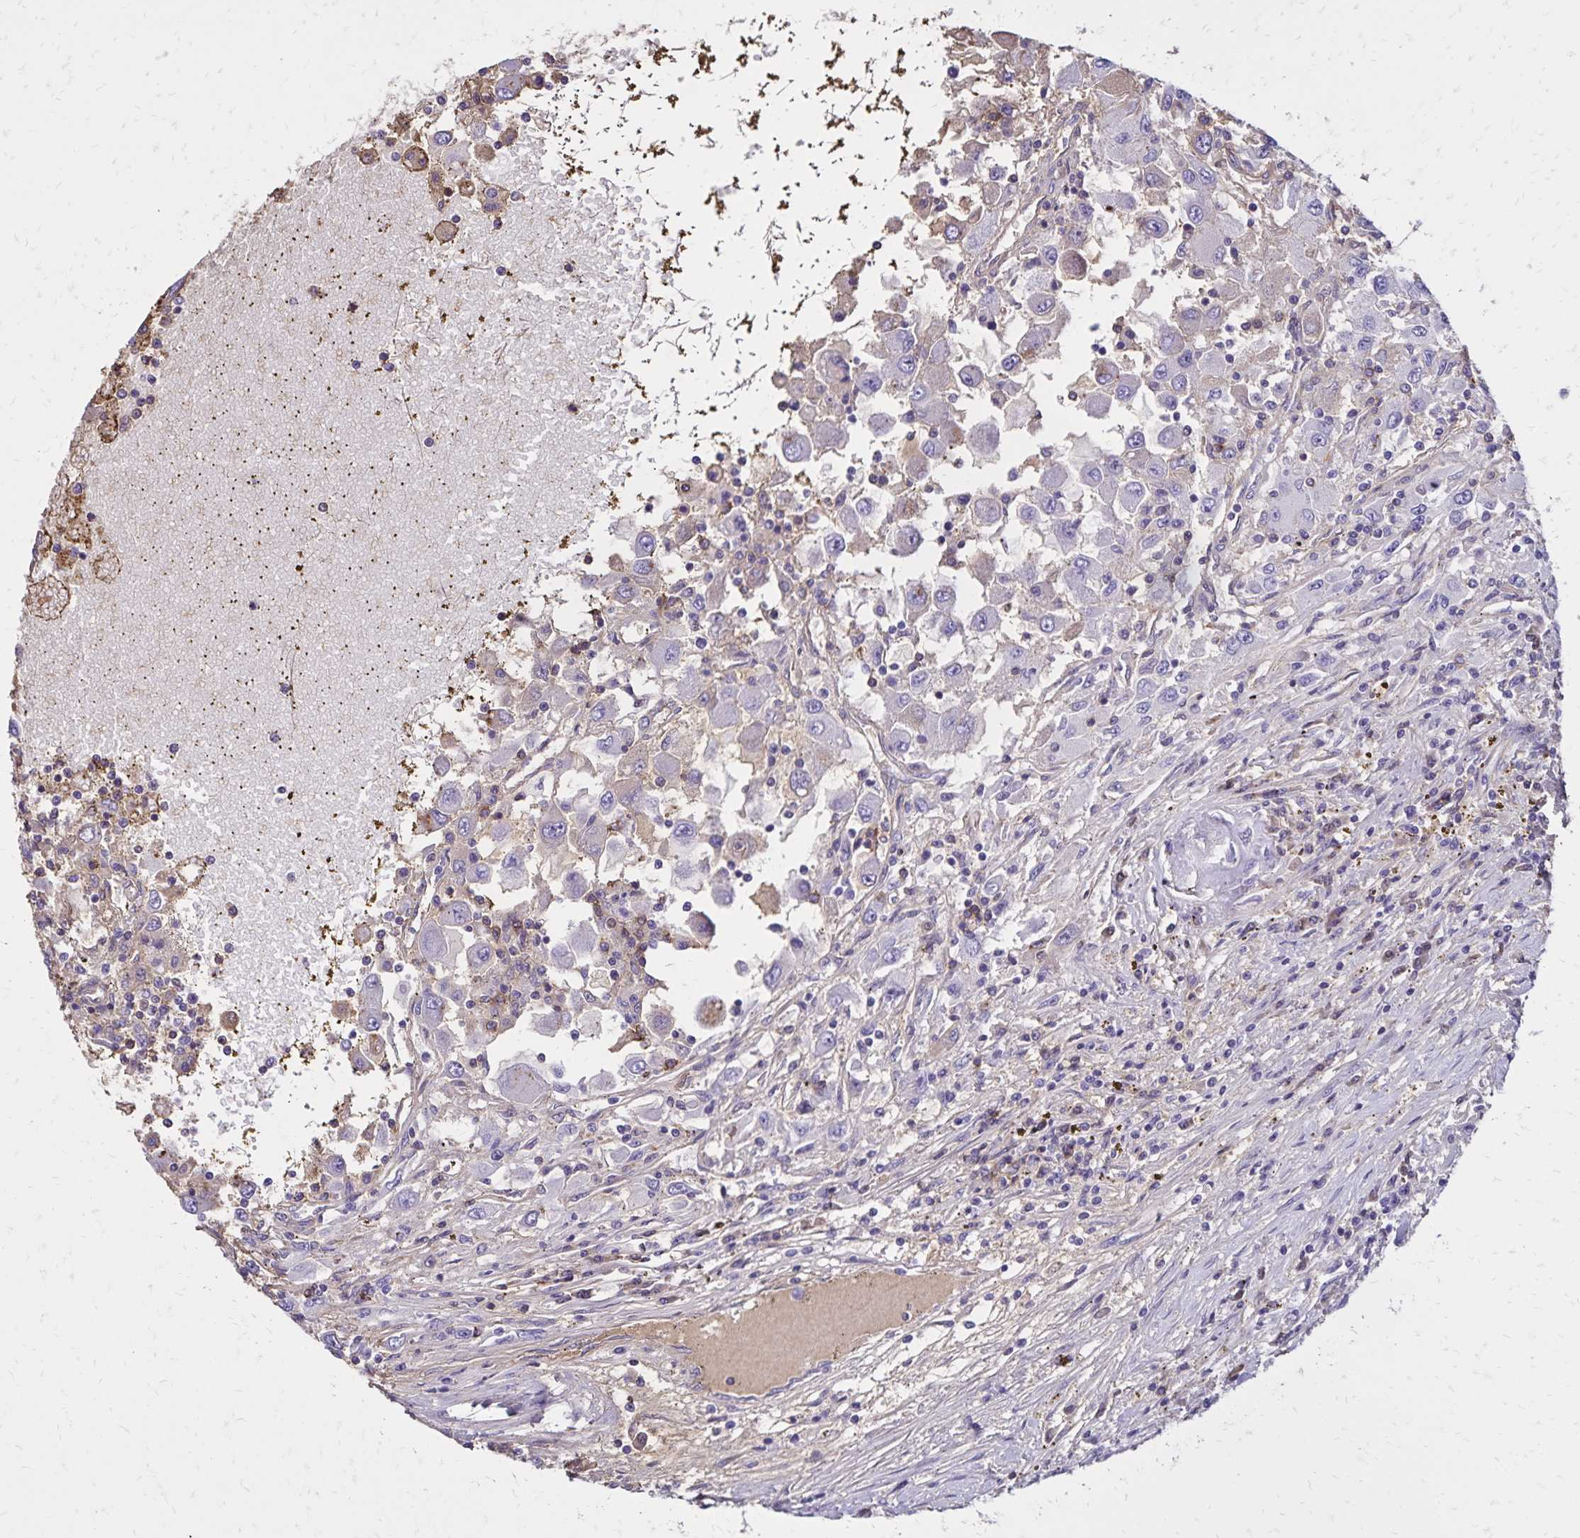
{"staining": {"intensity": "negative", "quantity": "none", "location": "none"}, "tissue": "renal cancer", "cell_type": "Tumor cells", "image_type": "cancer", "snomed": [{"axis": "morphology", "description": "Adenocarcinoma, NOS"}, {"axis": "topography", "description": "Kidney"}], "caption": "A high-resolution image shows immunohistochemistry (IHC) staining of renal adenocarcinoma, which reveals no significant positivity in tumor cells.", "gene": "CD27", "patient": {"sex": "female", "age": 67}}